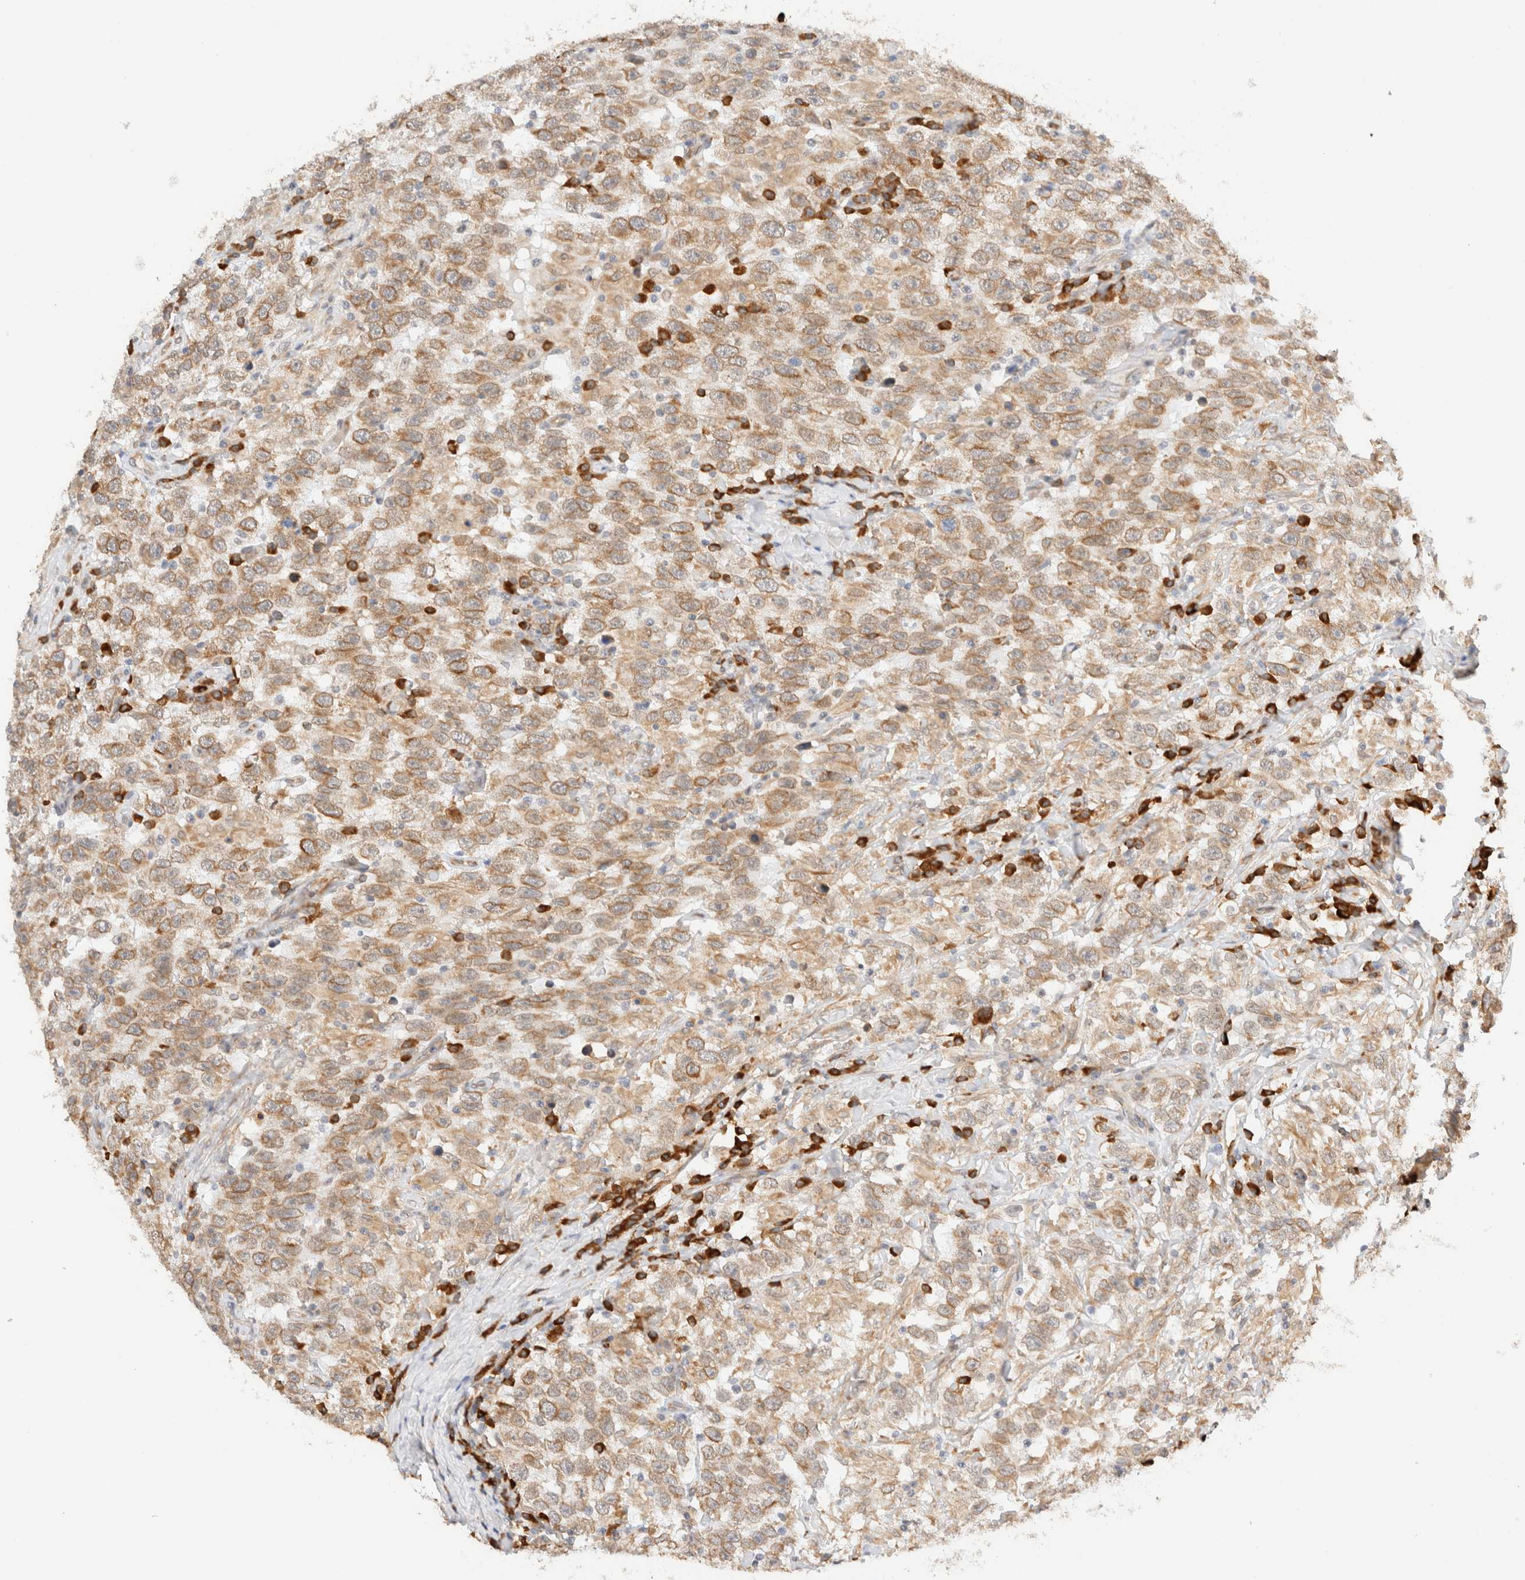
{"staining": {"intensity": "moderate", "quantity": "25%-75%", "location": "cytoplasmic/membranous"}, "tissue": "testis cancer", "cell_type": "Tumor cells", "image_type": "cancer", "snomed": [{"axis": "morphology", "description": "Seminoma, NOS"}, {"axis": "topography", "description": "Testis"}], "caption": "Tumor cells demonstrate moderate cytoplasmic/membranous expression in approximately 25%-75% of cells in seminoma (testis).", "gene": "SYVN1", "patient": {"sex": "male", "age": 41}}